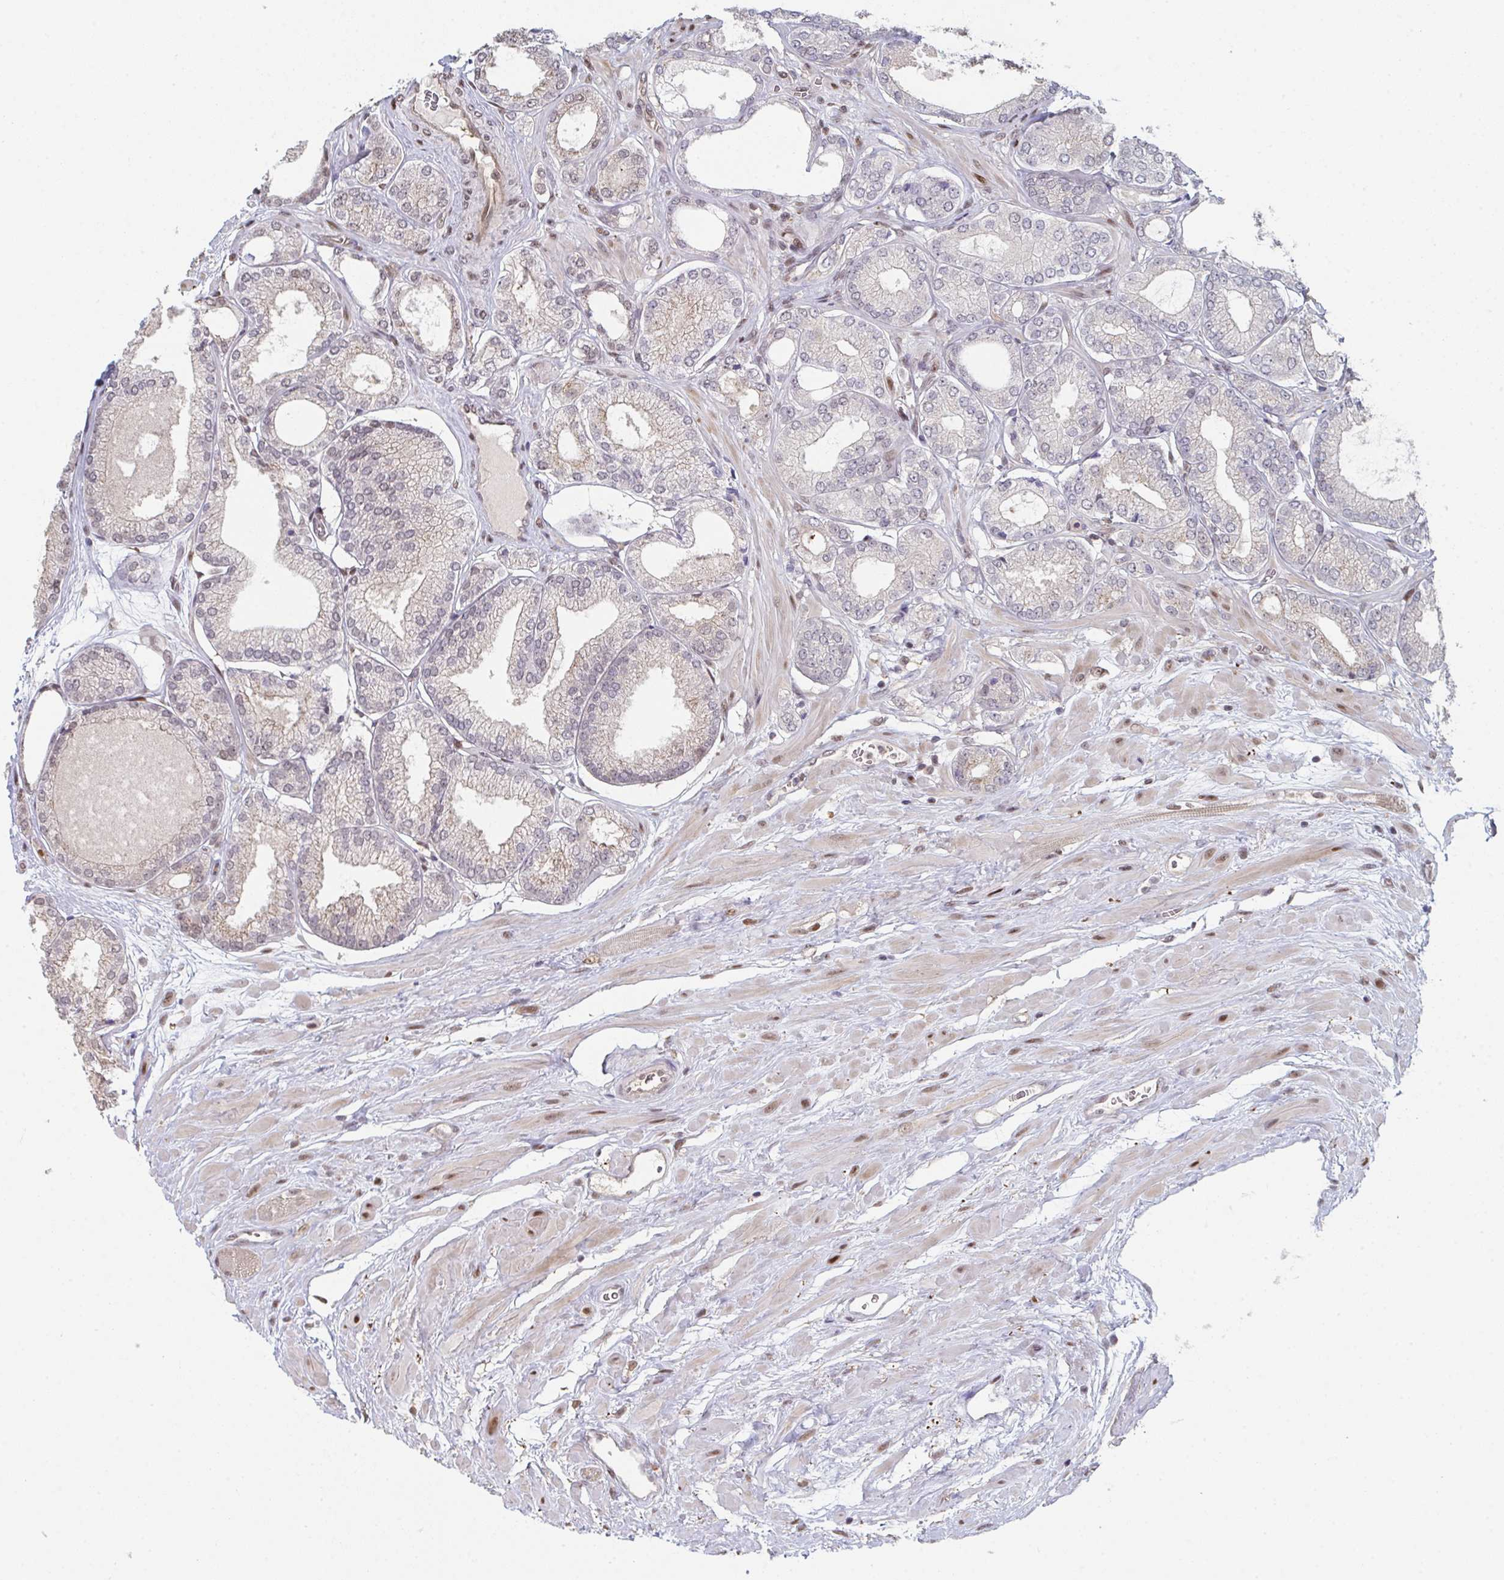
{"staining": {"intensity": "negative", "quantity": "none", "location": "none"}, "tissue": "prostate cancer", "cell_type": "Tumor cells", "image_type": "cancer", "snomed": [{"axis": "morphology", "description": "Adenocarcinoma, High grade"}, {"axis": "topography", "description": "Prostate"}], "caption": "High power microscopy histopathology image of an immunohistochemistry photomicrograph of prostate adenocarcinoma (high-grade), revealing no significant expression in tumor cells.", "gene": "ACD", "patient": {"sex": "male", "age": 68}}